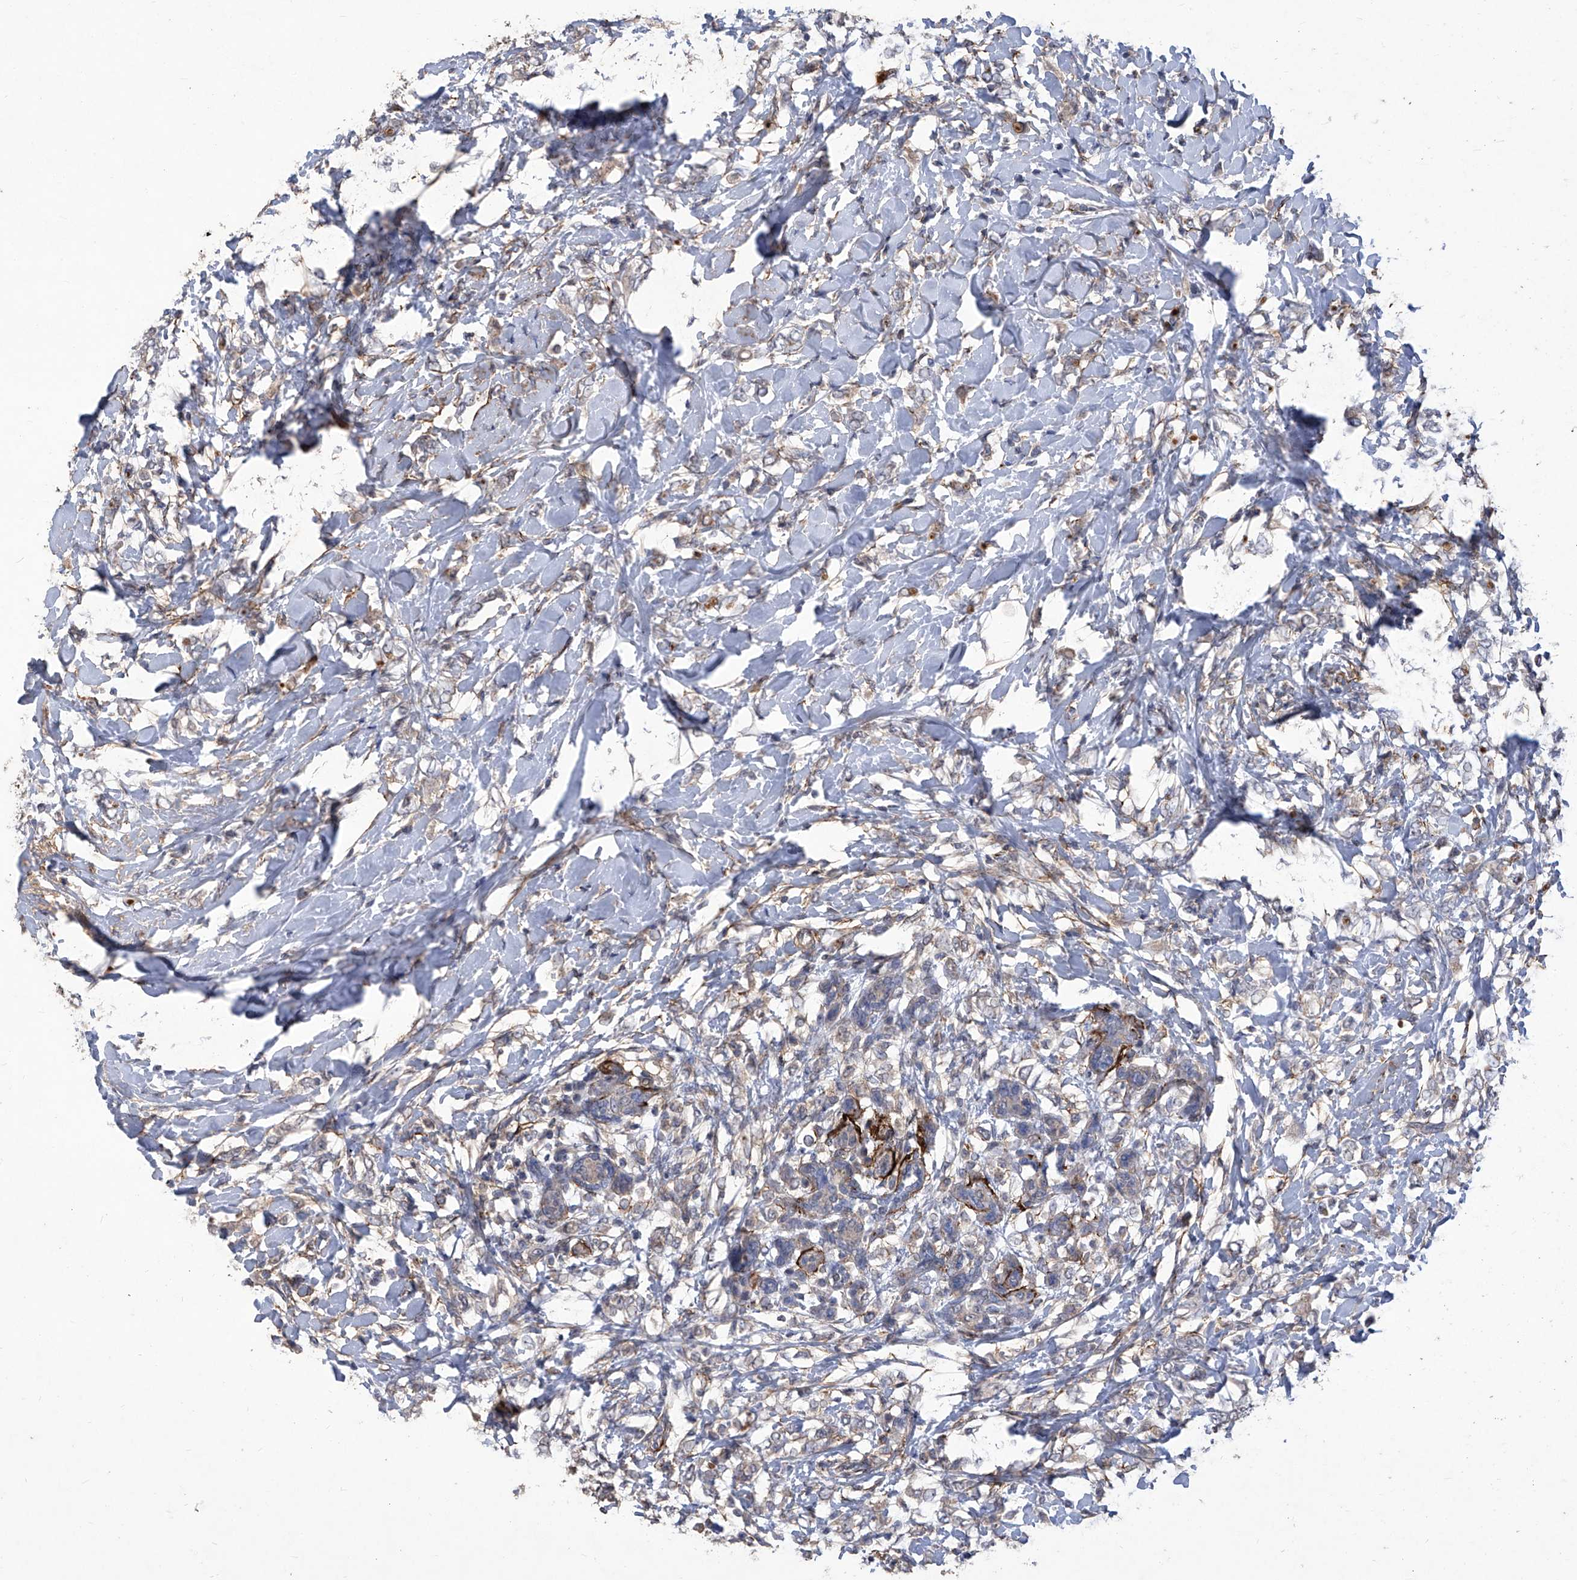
{"staining": {"intensity": "negative", "quantity": "none", "location": "none"}, "tissue": "breast cancer", "cell_type": "Tumor cells", "image_type": "cancer", "snomed": [{"axis": "morphology", "description": "Normal tissue, NOS"}, {"axis": "morphology", "description": "Lobular carcinoma"}, {"axis": "topography", "description": "Breast"}], "caption": "Immunohistochemical staining of lobular carcinoma (breast) reveals no significant positivity in tumor cells. (Stains: DAB (3,3'-diaminobenzidine) immunohistochemistry (IHC) with hematoxylin counter stain, Microscopy: brightfield microscopy at high magnification).", "gene": "TXNIP", "patient": {"sex": "female", "age": 47}}